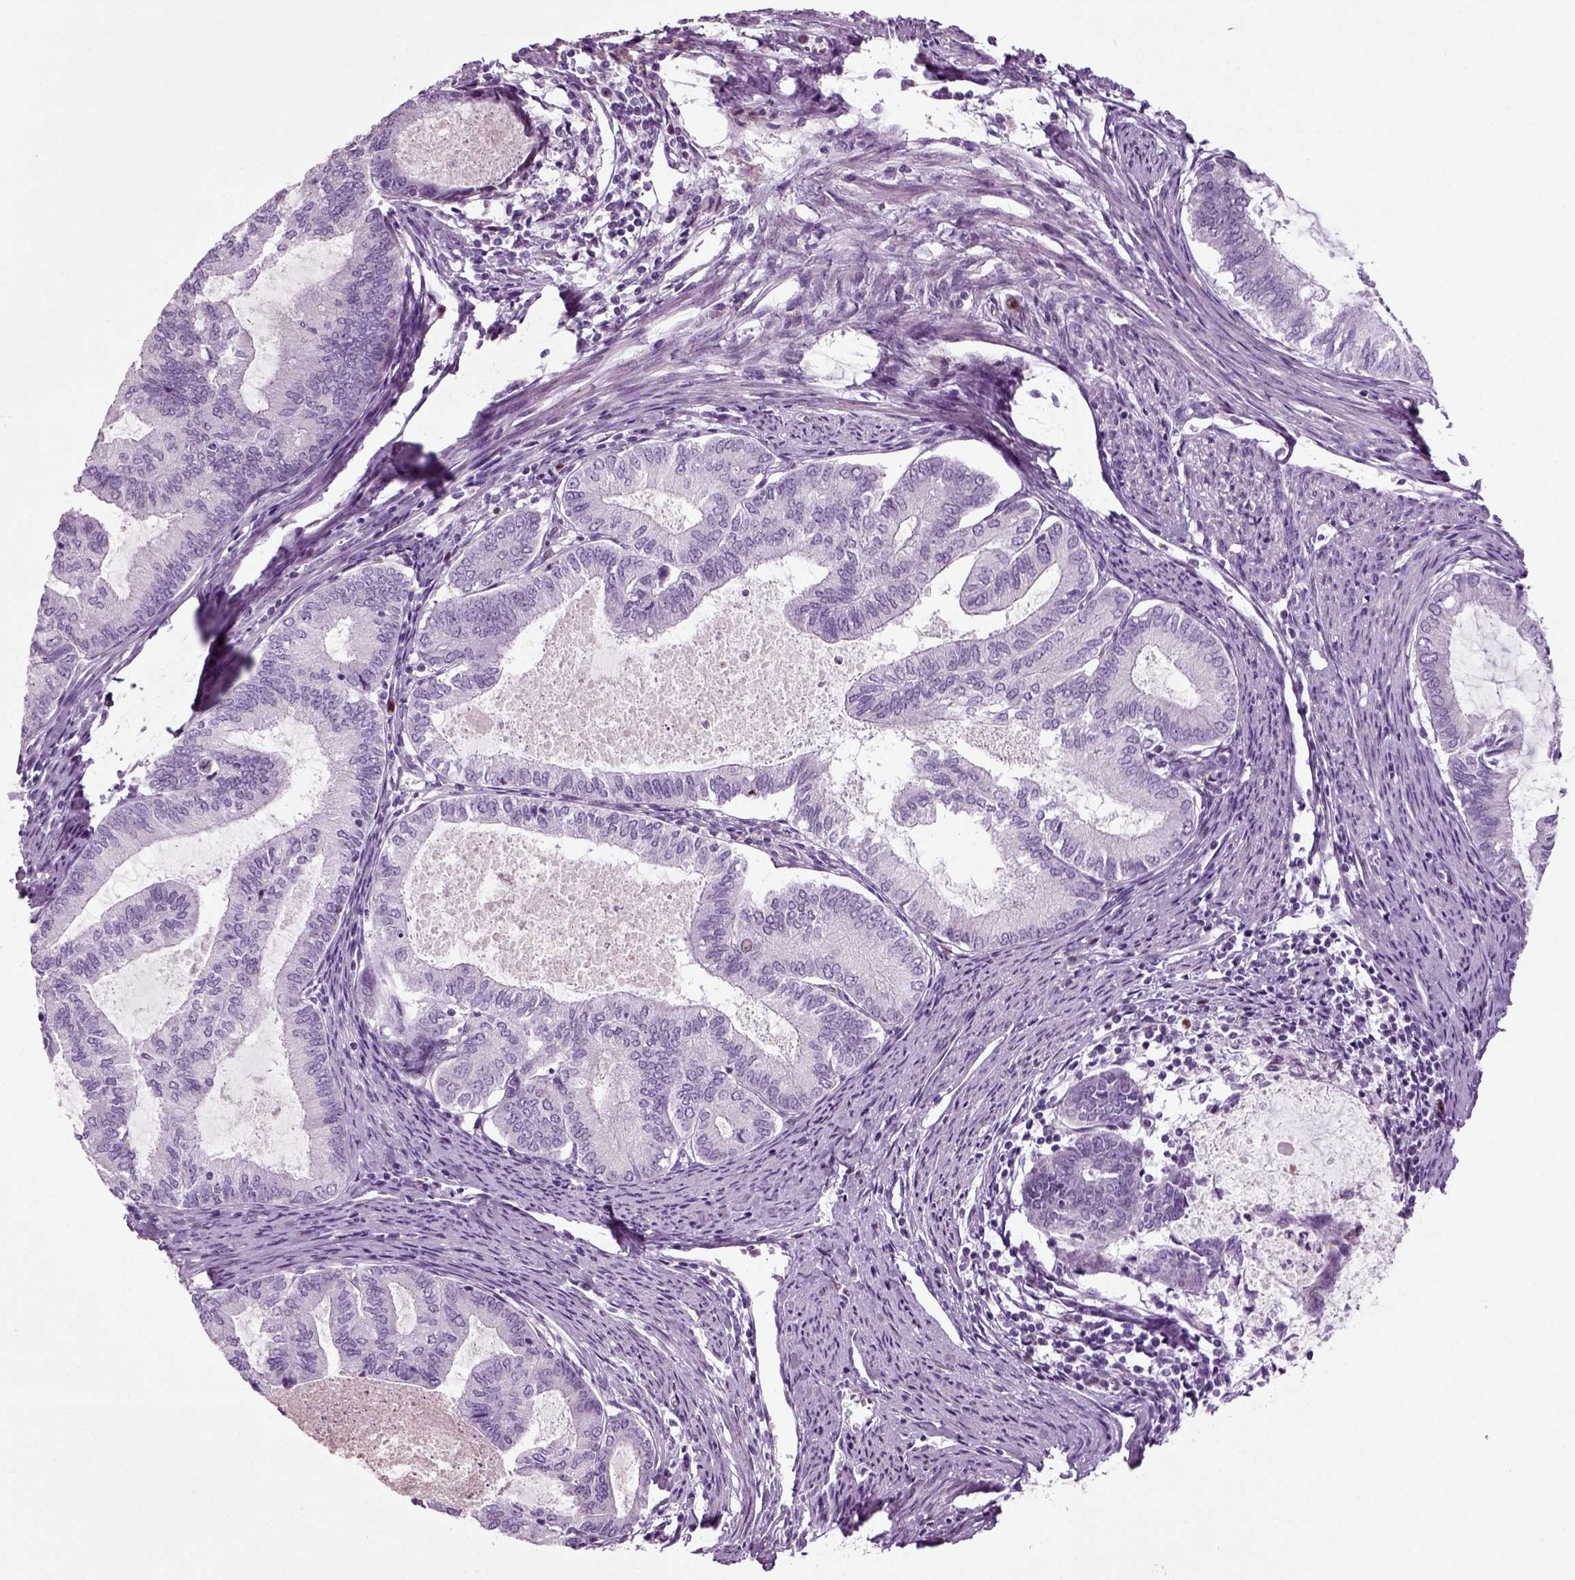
{"staining": {"intensity": "negative", "quantity": "none", "location": "none"}, "tissue": "endometrial cancer", "cell_type": "Tumor cells", "image_type": "cancer", "snomed": [{"axis": "morphology", "description": "Adenocarcinoma, NOS"}, {"axis": "topography", "description": "Endometrium"}], "caption": "Tumor cells are negative for protein expression in human endometrial cancer.", "gene": "ARID3A", "patient": {"sex": "female", "age": 86}}